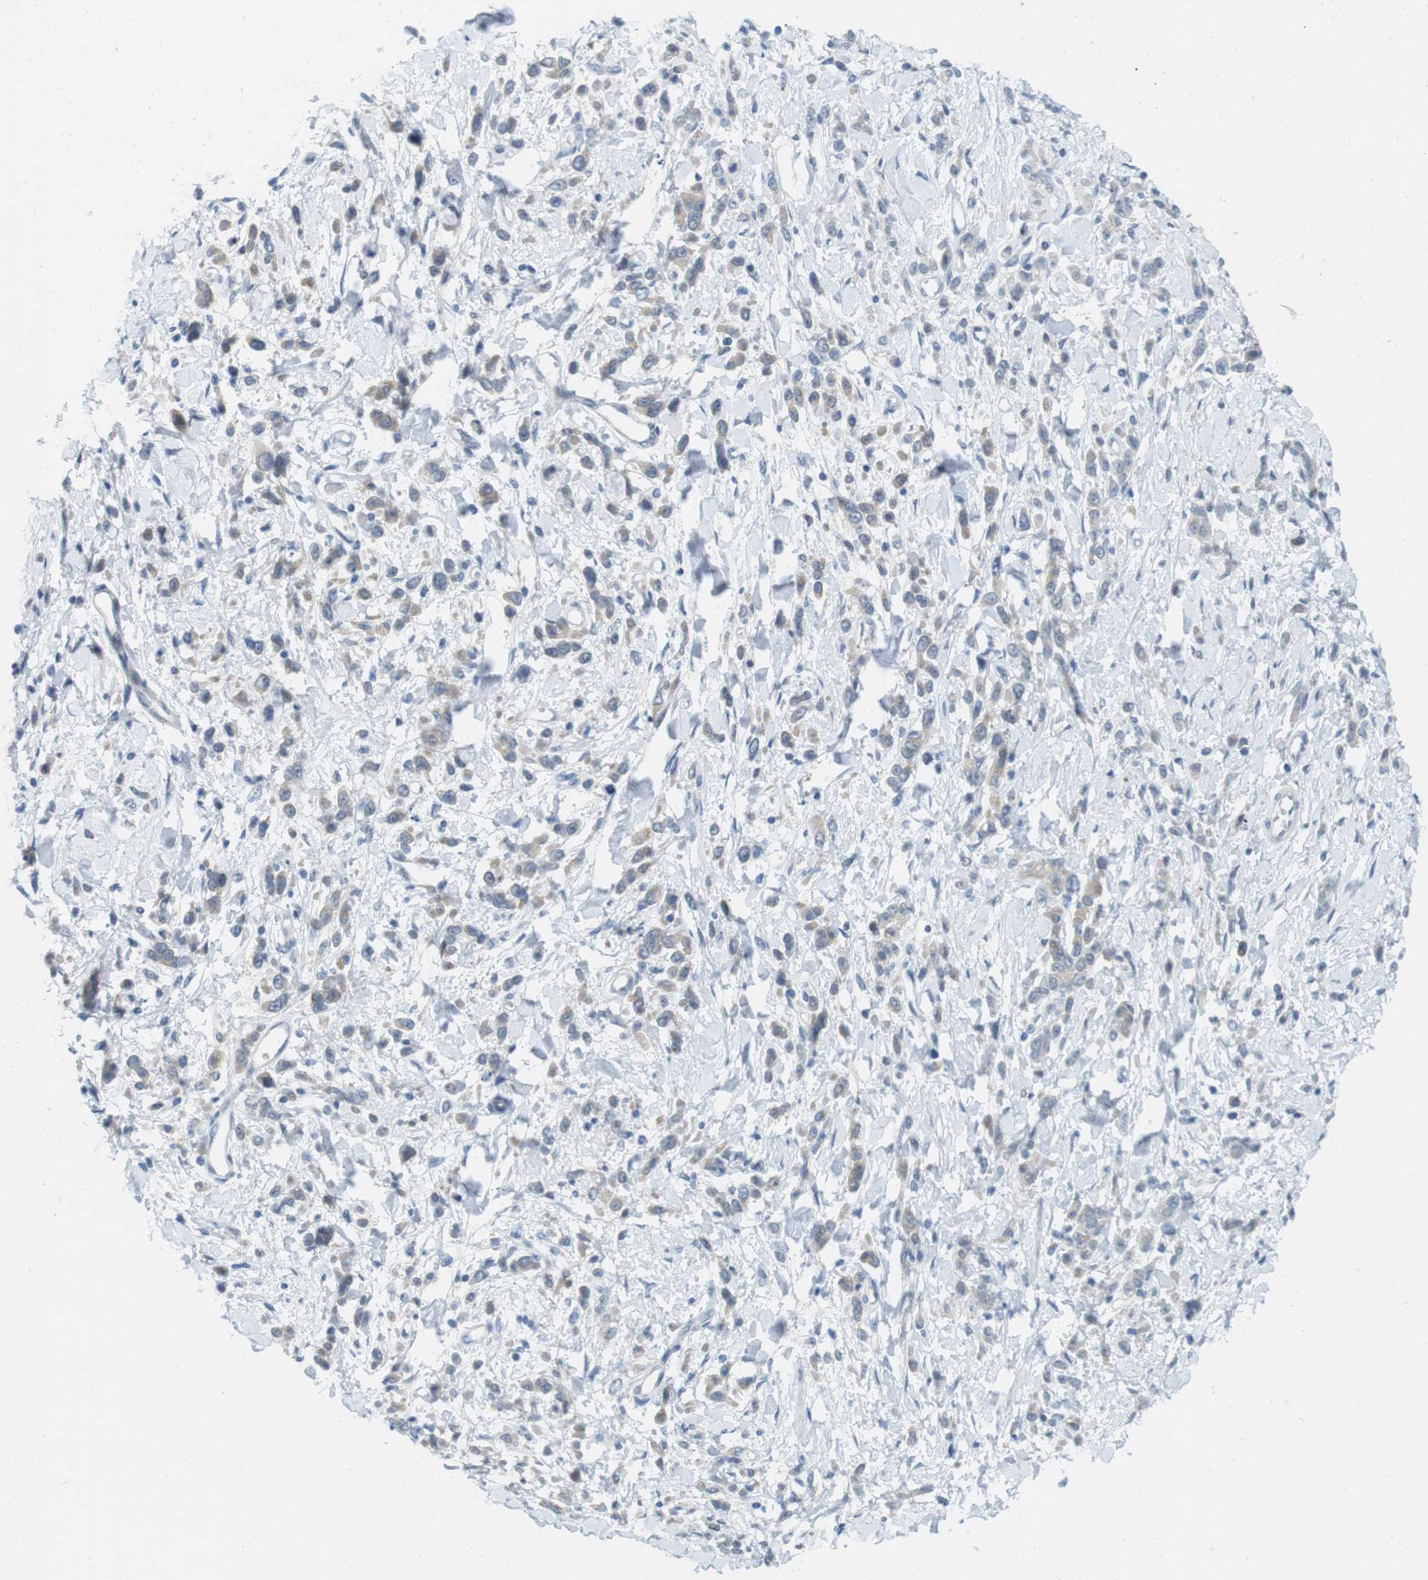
{"staining": {"intensity": "weak", "quantity": ">75%", "location": "cytoplasmic/membranous"}, "tissue": "stomach cancer", "cell_type": "Tumor cells", "image_type": "cancer", "snomed": [{"axis": "morphology", "description": "Normal tissue, NOS"}, {"axis": "morphology", "description": "Adenocarcinoma, NOS"}, {"axis": "topography", "description": "Stomach"}], "caption": "Immunohistochemical staining of stomach adenocarcinoma demonstrates weak cytoplasmic/membranous protein staining in approximately >75% of tumor cells.", "gene": "CASP2", "patient": {"sex": "male", "age": 82}}